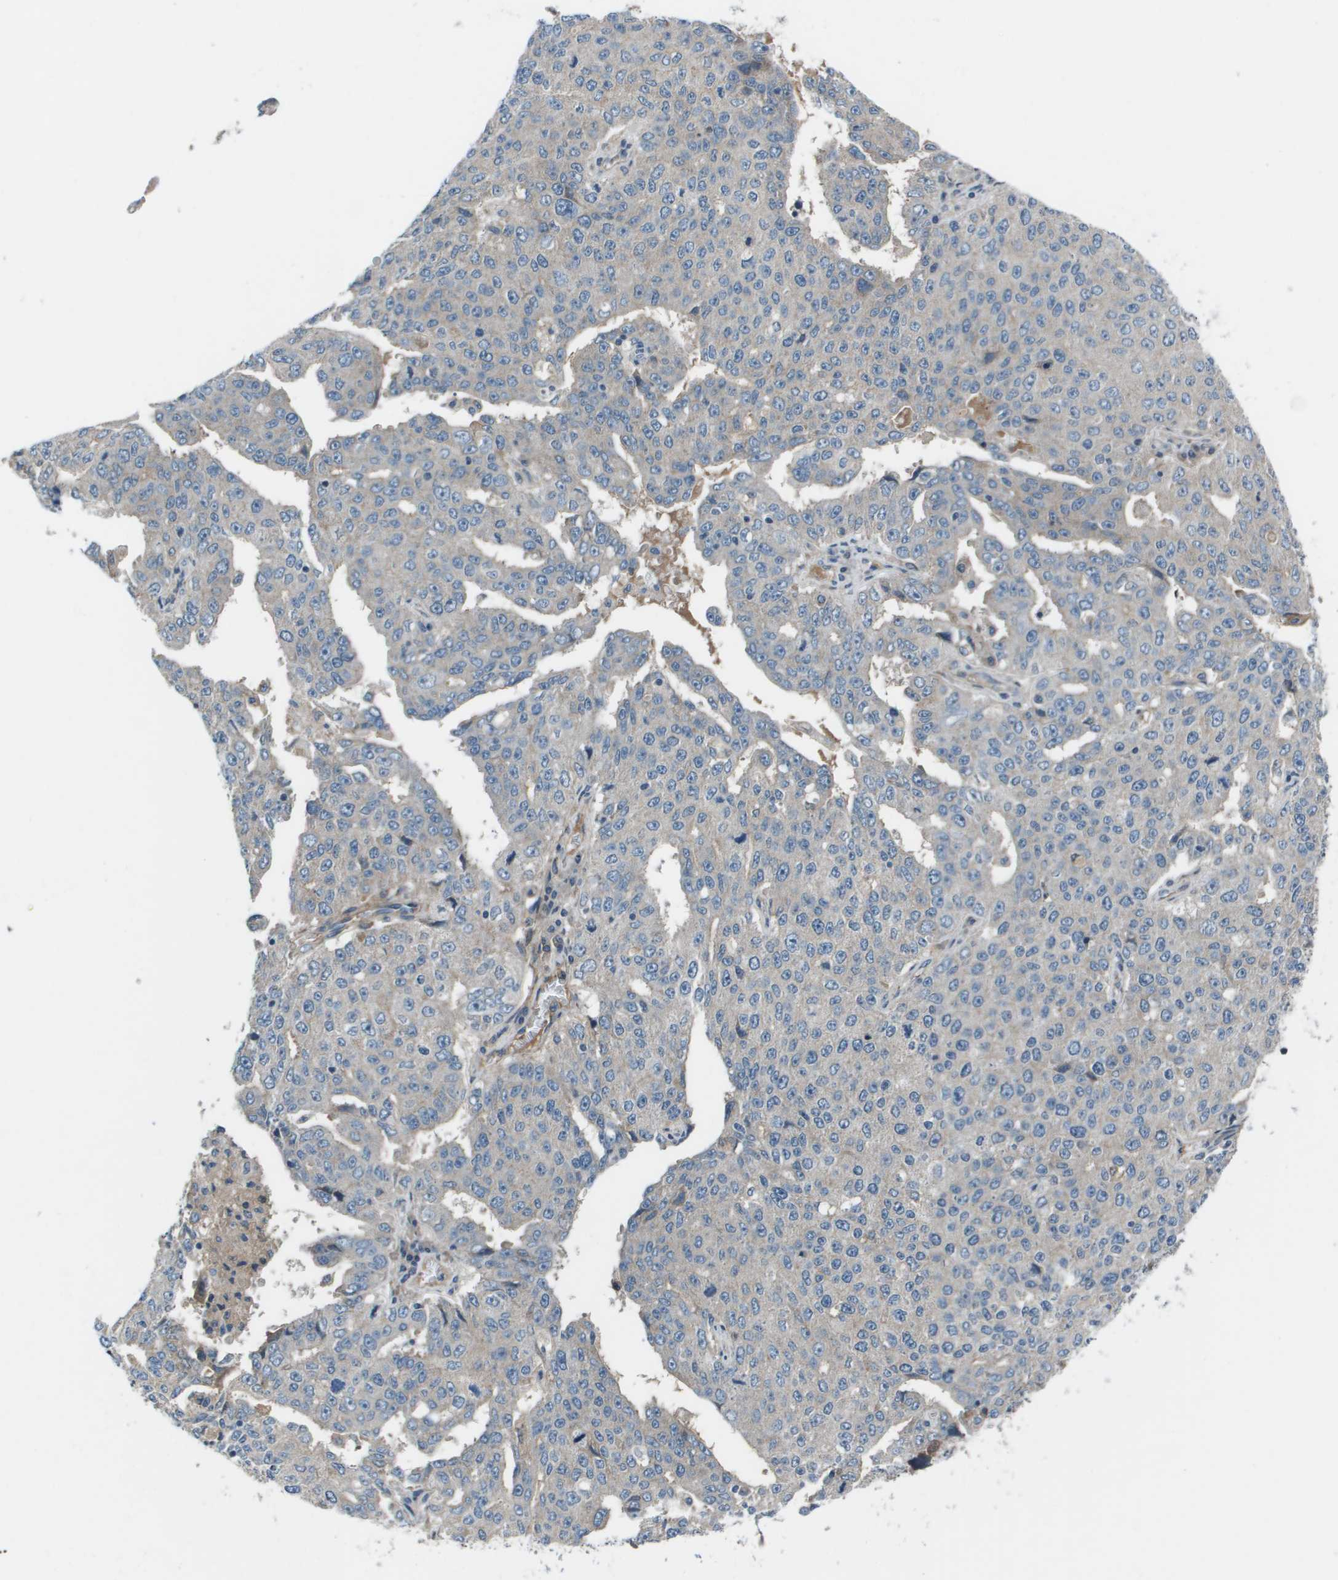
{"staining": {"intensity": "negative", "quantity": "none", "location": "none"}, "tissue": "ovarian cancer", "cell_type": "Tumor cells", "image_type": "cancer", "snomed": [{"axis": "morphology", "description": "Carcinoma, endometroid"}, {"axis": "topography", "description": "Ovary"}], "caption": "Histopathology image shows no protein staining in tumor cells of ovarian cancer (endometroid carcinoma) tissue. Brightfield microscopy of IHC stained with DAB (brown) and hematoxylin (blue), captured at high magnification.", "gene": "PCOLCE", "patient": {"sex": "female", "age": 62}}